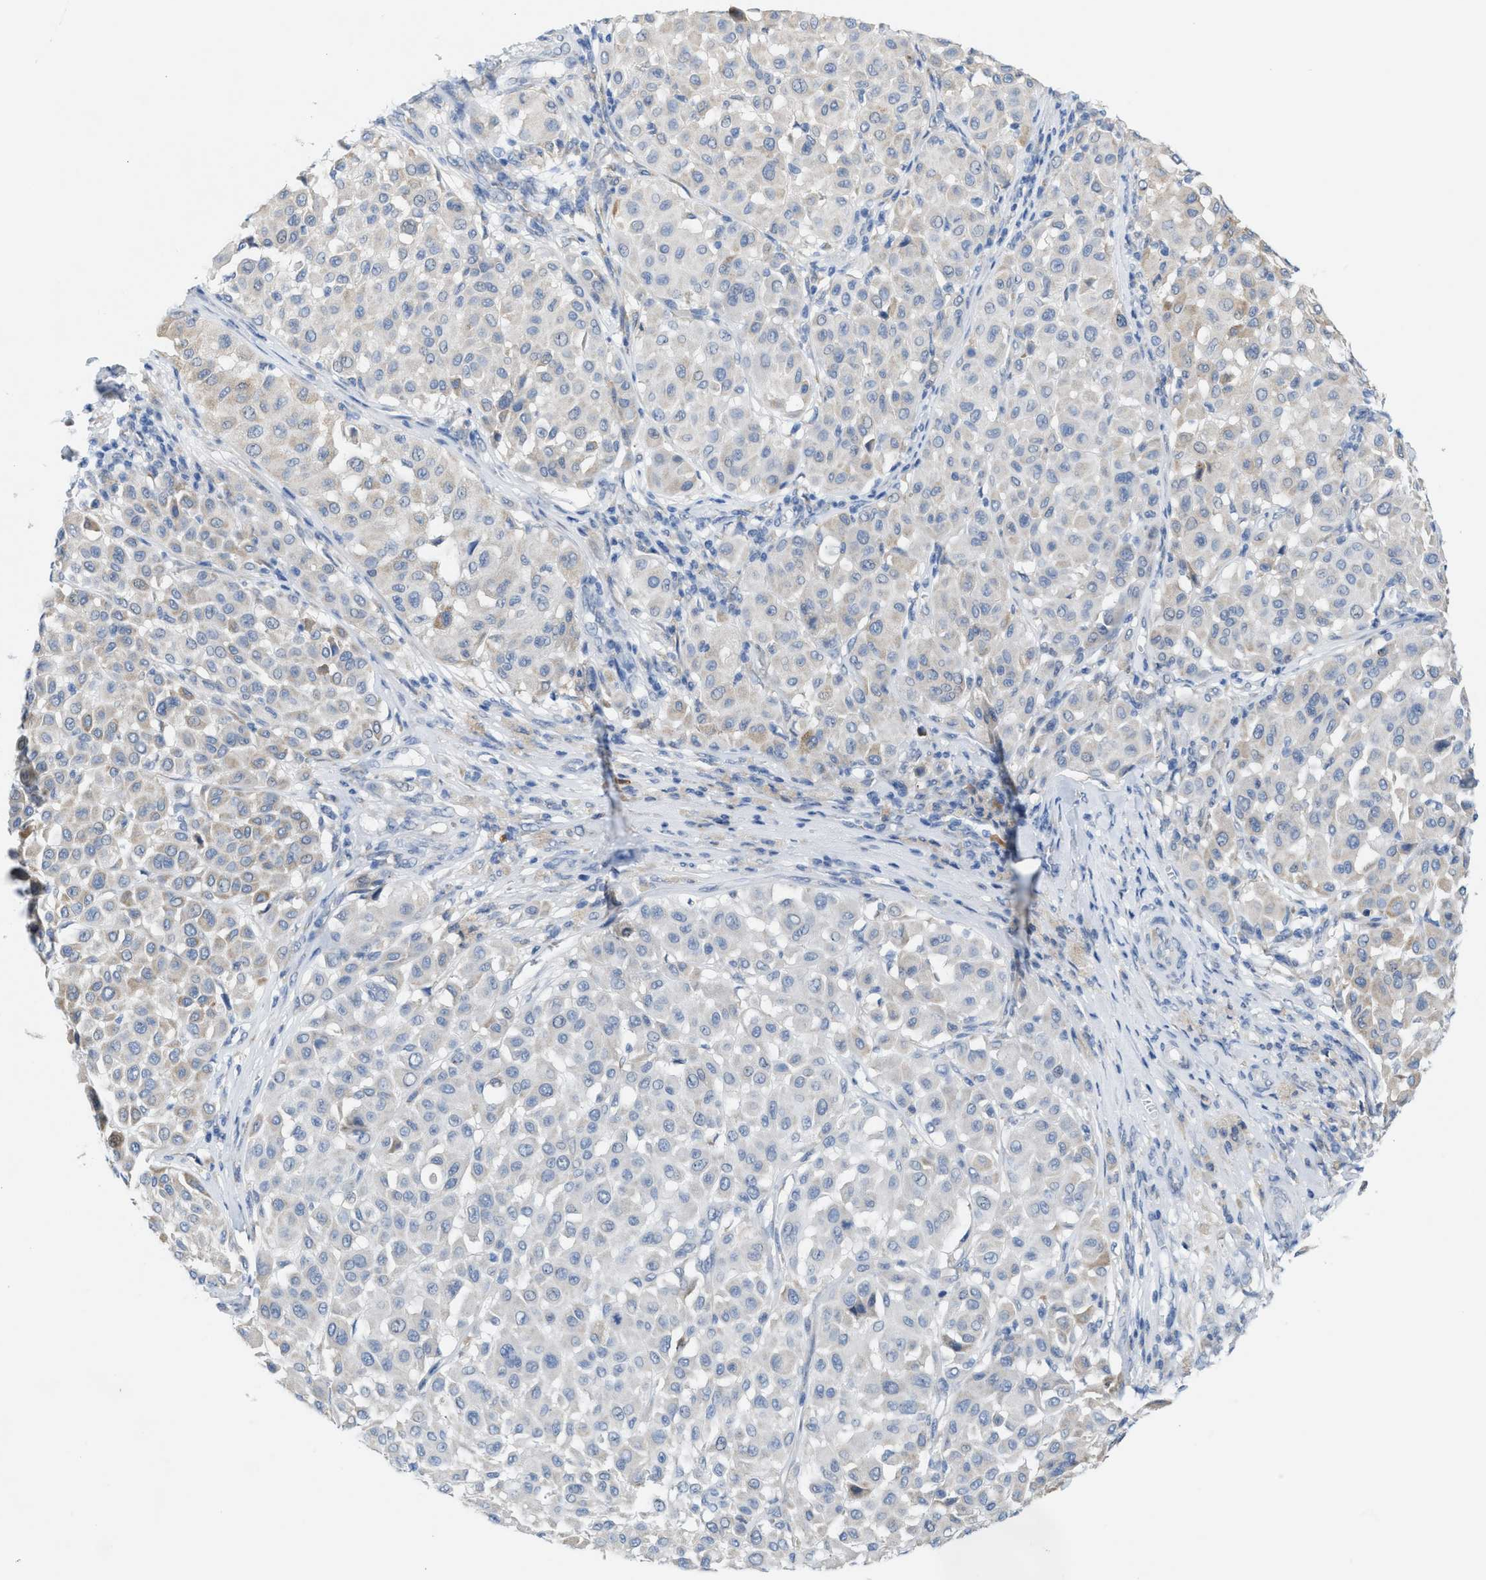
{"staining": {"intensity": "negative", "quantity": "none", "location": "none"}, "tissue": "melanoma", "cell_type": "Tumor cells", "image_type": "cancer", "snomed": [{"axis": "morphology", "description": "Malignant melanoma, Metastatic site"}, {"axis": "topography", "description": "Soft tissue"}], "caption": "DAB immunohistochemical staining of human melanoma displays no significant staining in tumor cells.", "gene": "KIFC3", "patient": {"sex": "male", "age": 41}}